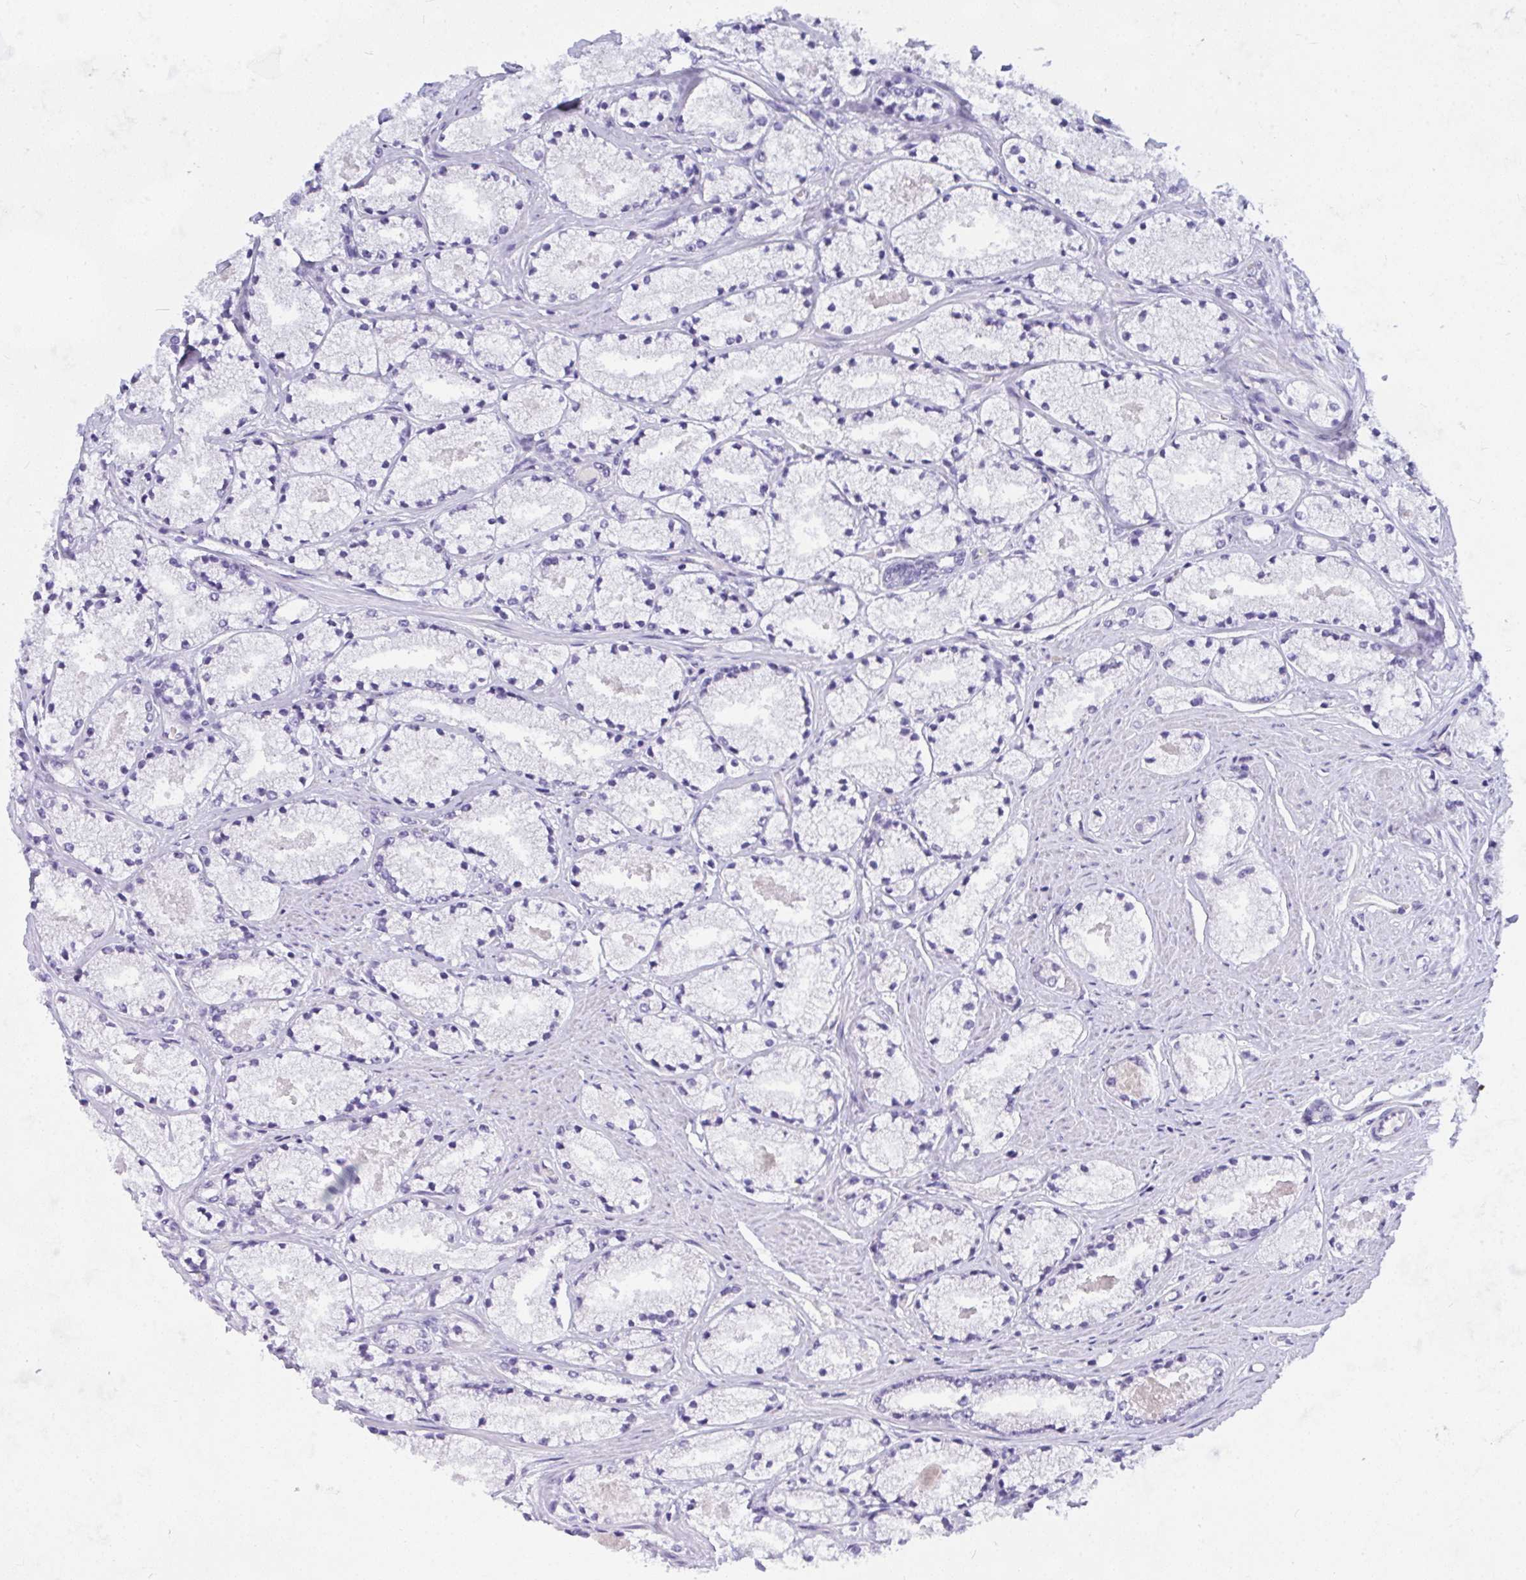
{"staining": {"intensity": "negative", "quantity": "none", "location": "none"}, "tissue": "prostate cancer", "cell_type": "Tumor cells", "image_type": "cancer", "snomed": [{"axis": "morphology", "description": "Adenocarcinoma, High grade"}, {"axis": "topography", "description": "Prostate"}], "caption": "High power microscopy photomicrograph of an IHC histopathology image of prostate cancer, revealing no significant staining in tumor cells.", "gene": "NFXL1", "patient": {"sex": "male", "age": 63}}